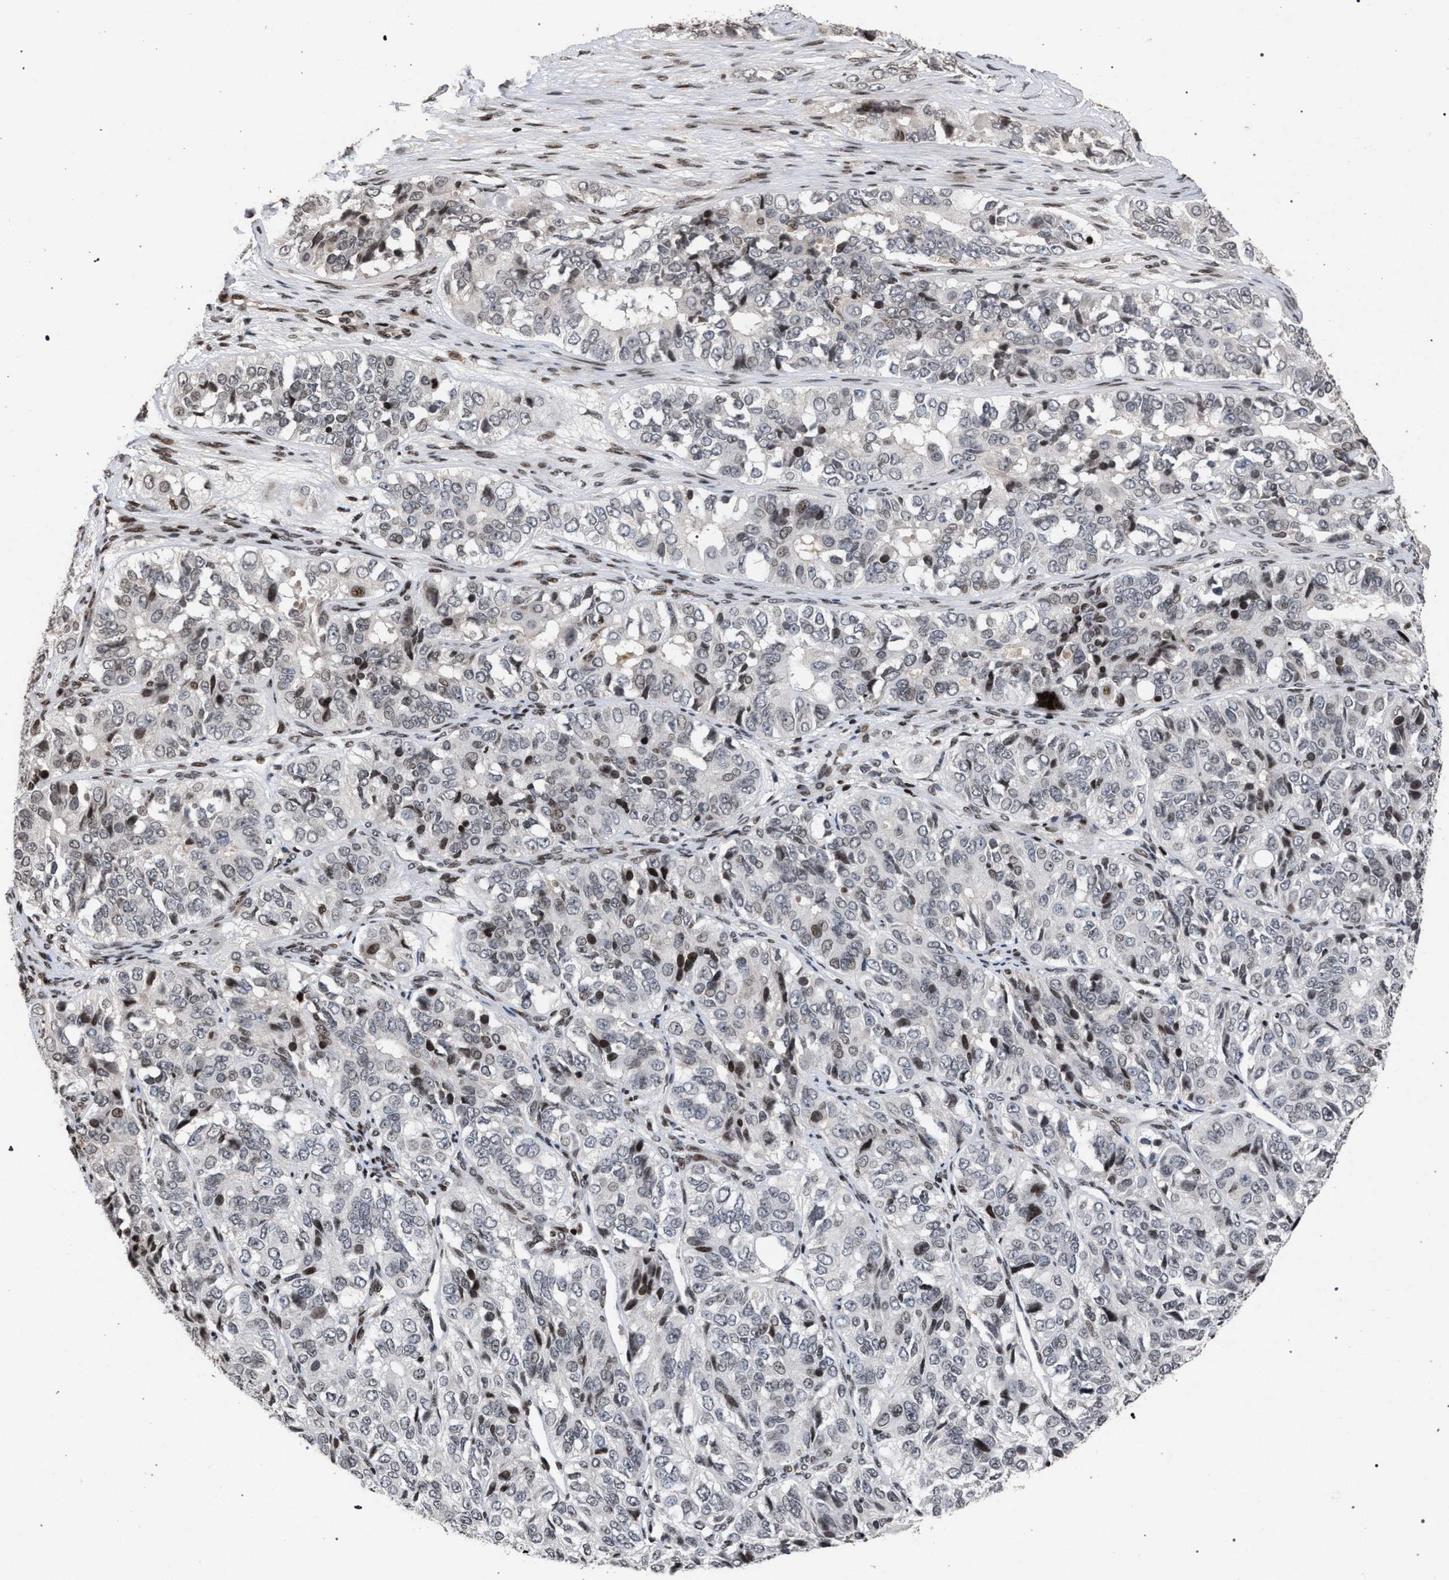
{"staining": {"intensity": "weak", "quantity": "<25%", "location": "nuclear"}, "tissue": "ovarian cancer", "cell_type": "Tumor cells", "image_type": "cancer", "snomed": [{"axis": "morphology", "description": "Carcinoma, endometroid"}, {"axis": "topography", "description": "Ovary"}], "caption": "This is an immunohistochemistry (IHC) histopathology image of ovarian cancer (endometroid carcinoma). There is no staining in tumor cells.", "gene": "FOXD3", "patient": {"sex": "female", "age": 51}}